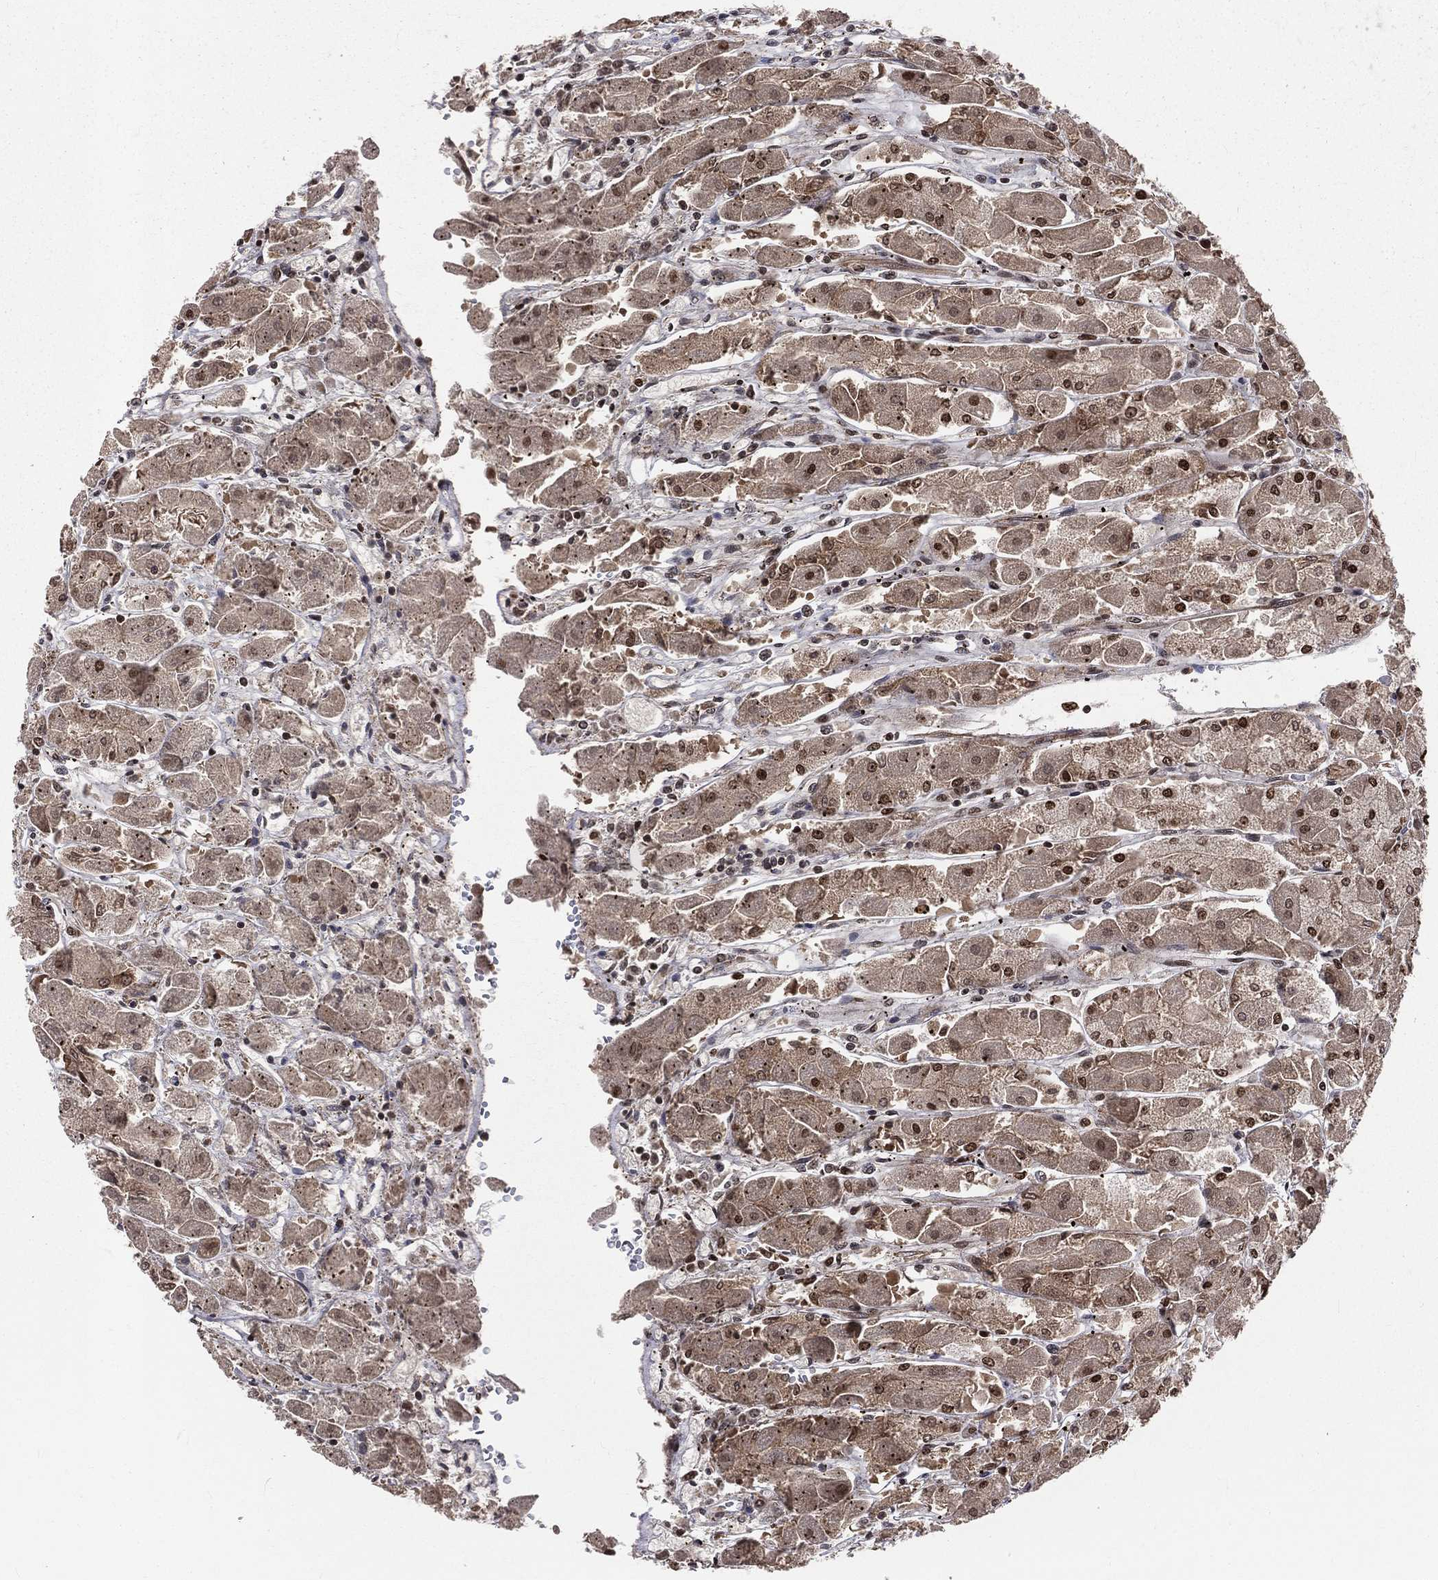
{"staining": {"intensity": "strong", "quantity": "25%-75%", "location": "nuclear"}, "tissue": "stomach", "cell_type": "Glandular cells", "image_type": "normal", "snomed": [{"axis": "morphology", "description": "Normal tissue, NOS"}, {"axis": "topography", "description": "Stomach"}], "caption": "About 25%-75% of glandular cells in unremarkable stomach display strong nuclear protein expression as visualized by brown immunohistochemical staining.", "gene": "POLB", "patient": {"sex": "male", "age": 70}}